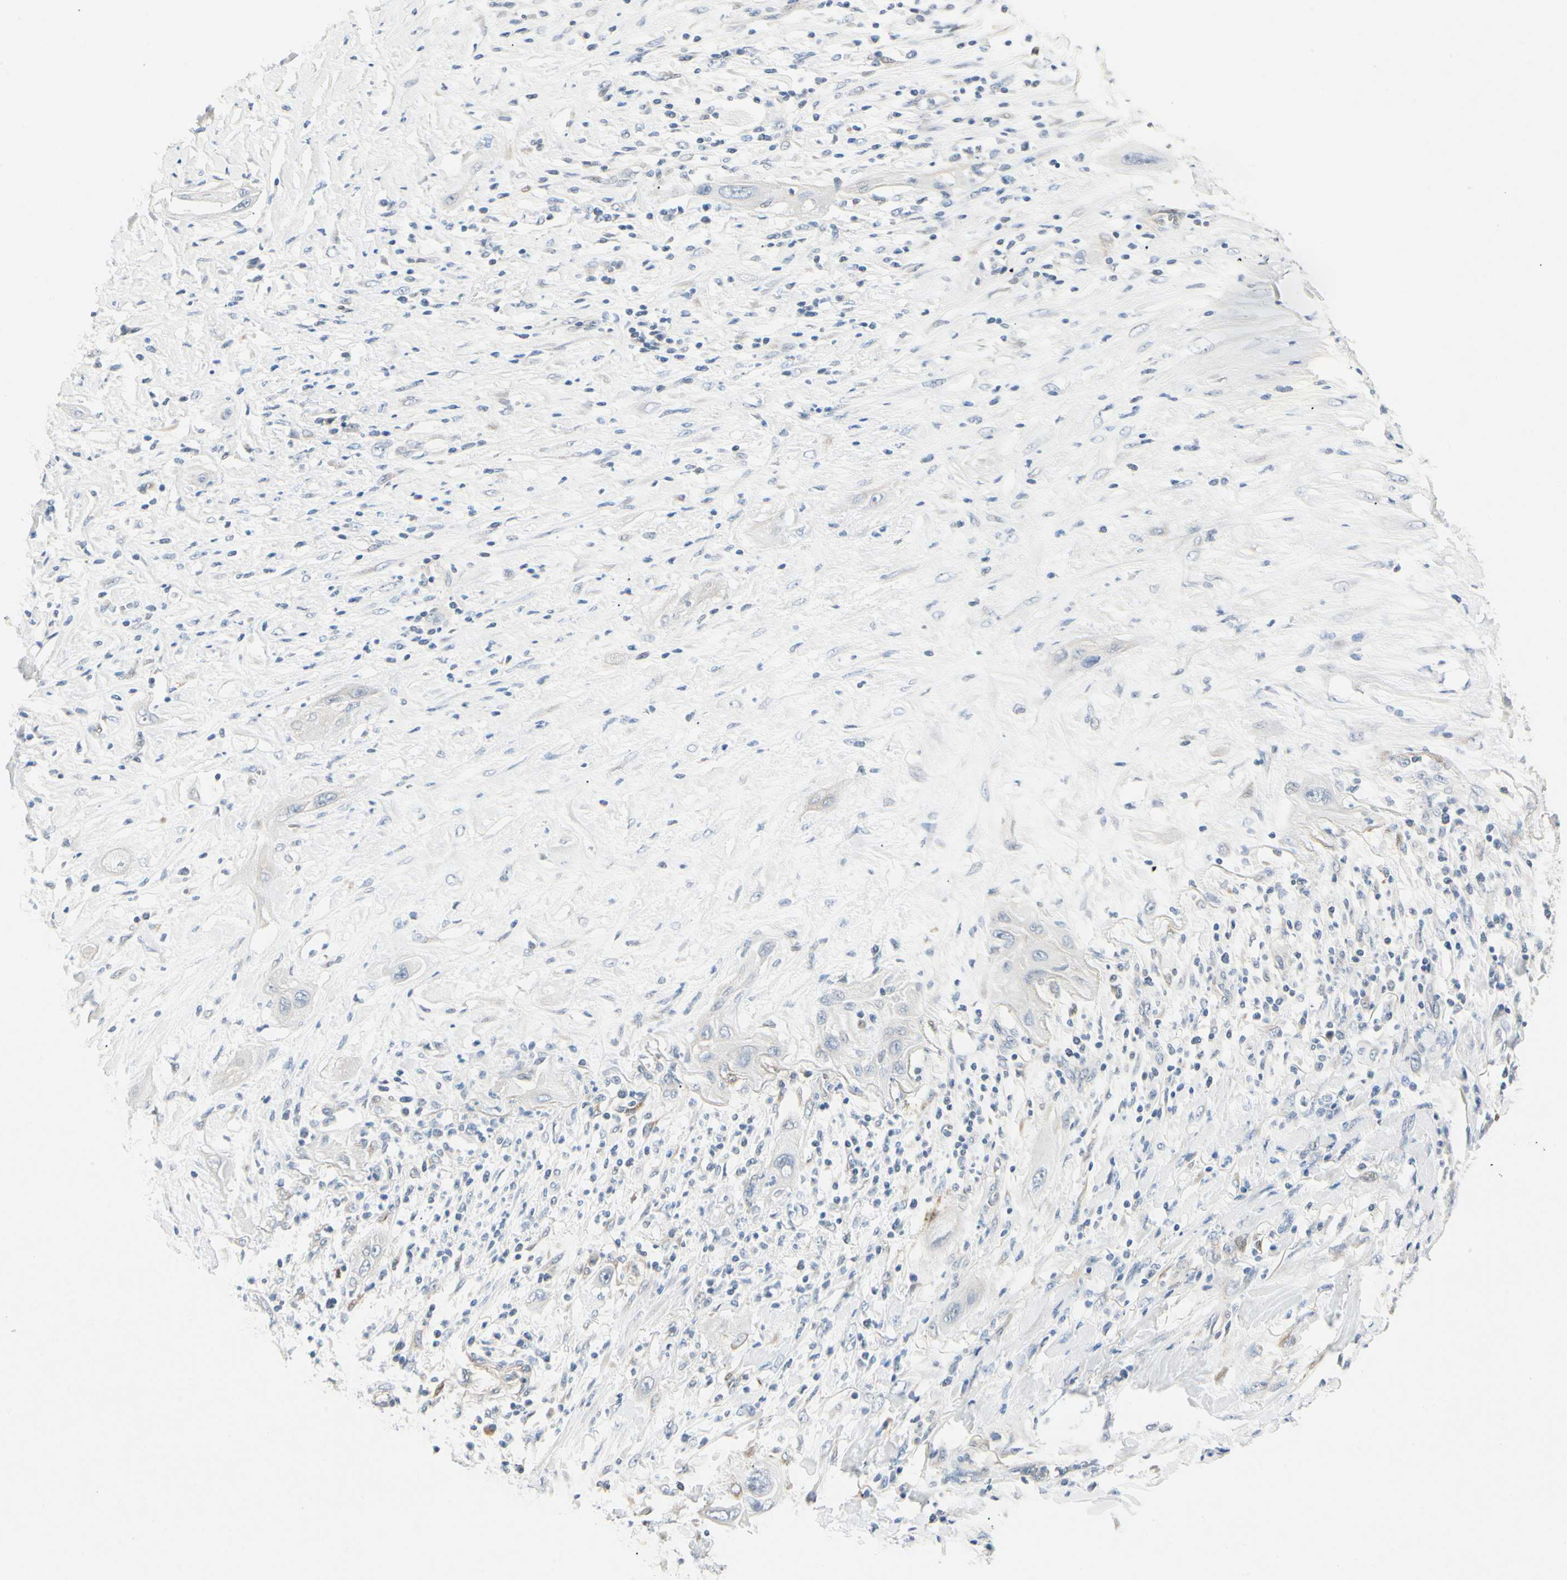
{"staining": {"intensity": "negative", "quantity": "none", "location": "none"}, "tissue": "lung cancer", "cell_type": "Tumor cells", "image_type": "cancer", "snomed": [{"axis": "morphology", "description": "Squamous cell carcinoma, NOS"}, {"axis": "topography", "description": "Lung"}], "caption": "Histopathology image shows no protein expression in tumor cells of lung cancer (squamous cell carcinoma) tissue. Nuclei are stained in blue.", "gene": "AMPH", "patient": {"sex": "female", "age": 47}}